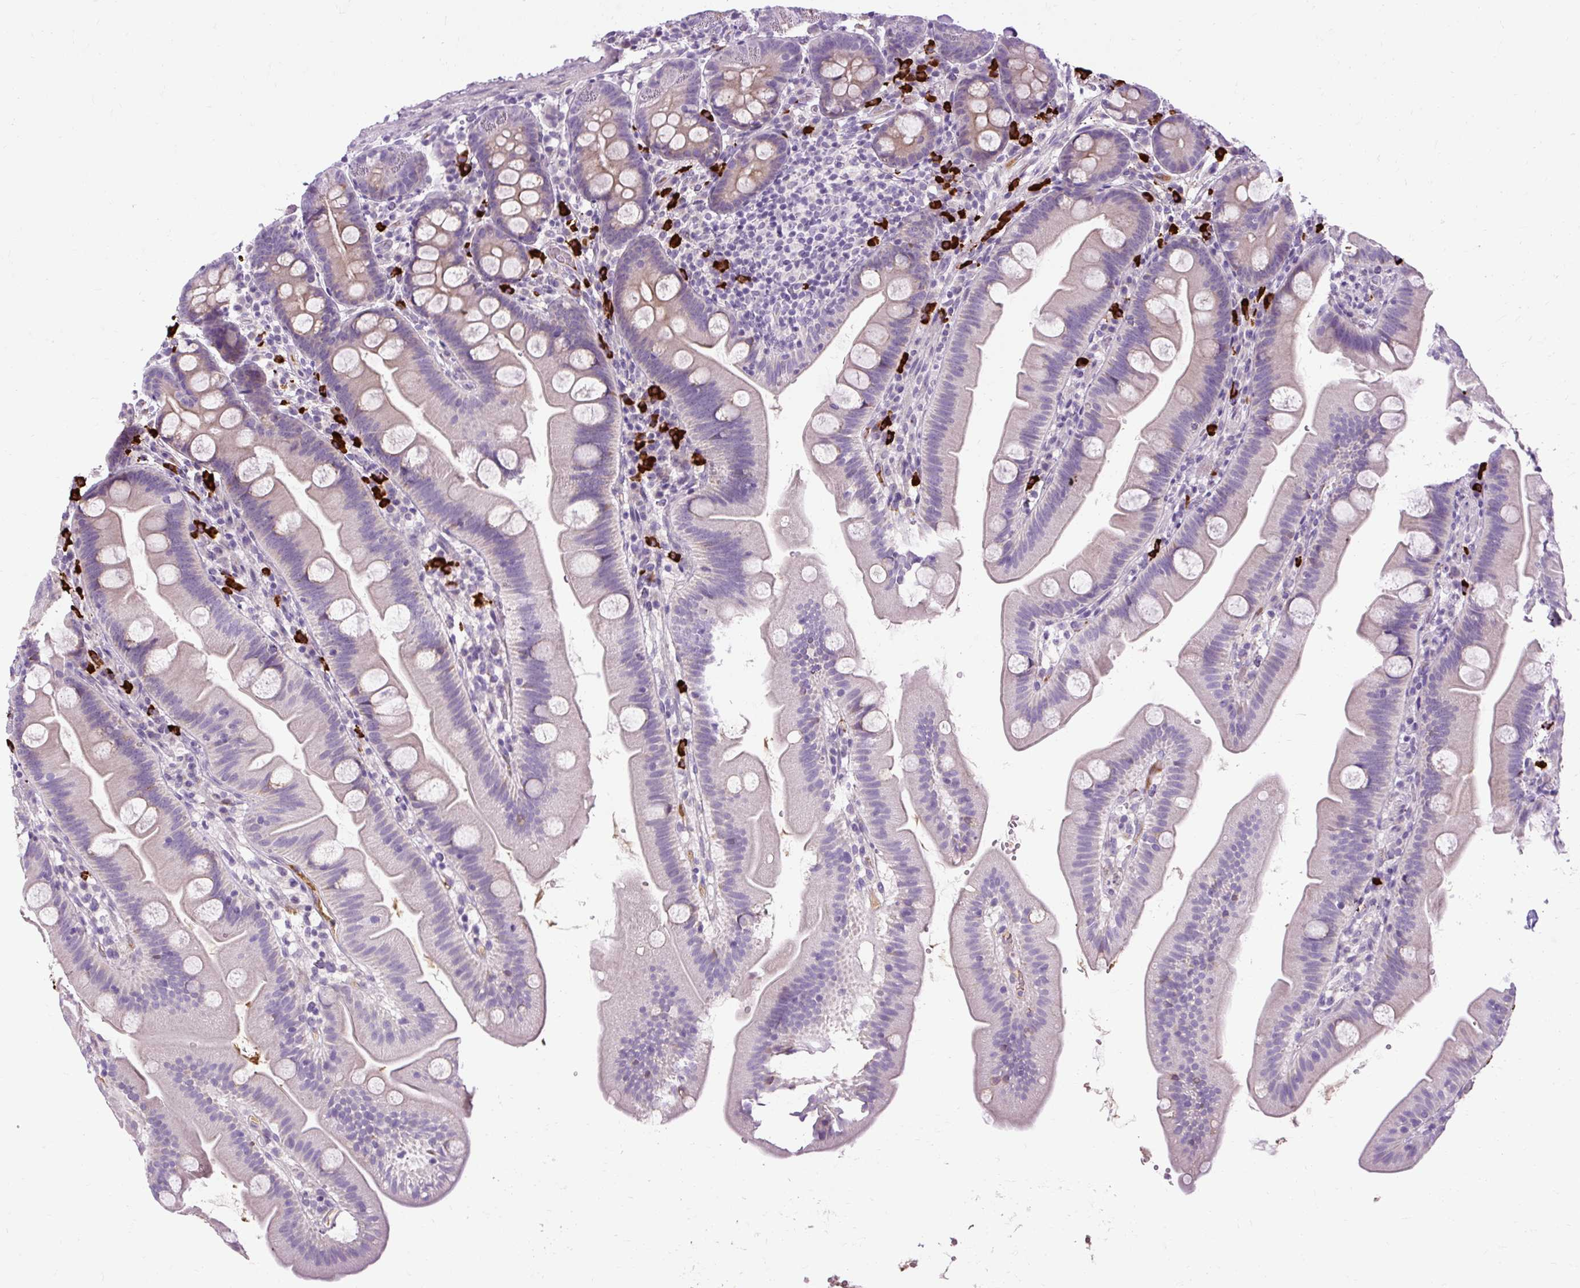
{"staining": {"intensity": "weak", "quantity": "<25%", "location": "cytoplasmic/membranous"}, "tissue": "small intestine", "cell_type": "Glandular cells", "image_type": "normal", "snomed": [{"axis": "morphology", "description": "Normal tissue, NOS"}, {"axis": "topography", "description": "Small intestine"}], "caption": "A high-resolution photomicrograph shows immunohistochemistry staining of unremarkable small intestine, which shows no significant expression in glandular cells. Nuclei are stained in blue.", "gene": "ARRDC2", "patient": {"sex": "female", "age": 68}}